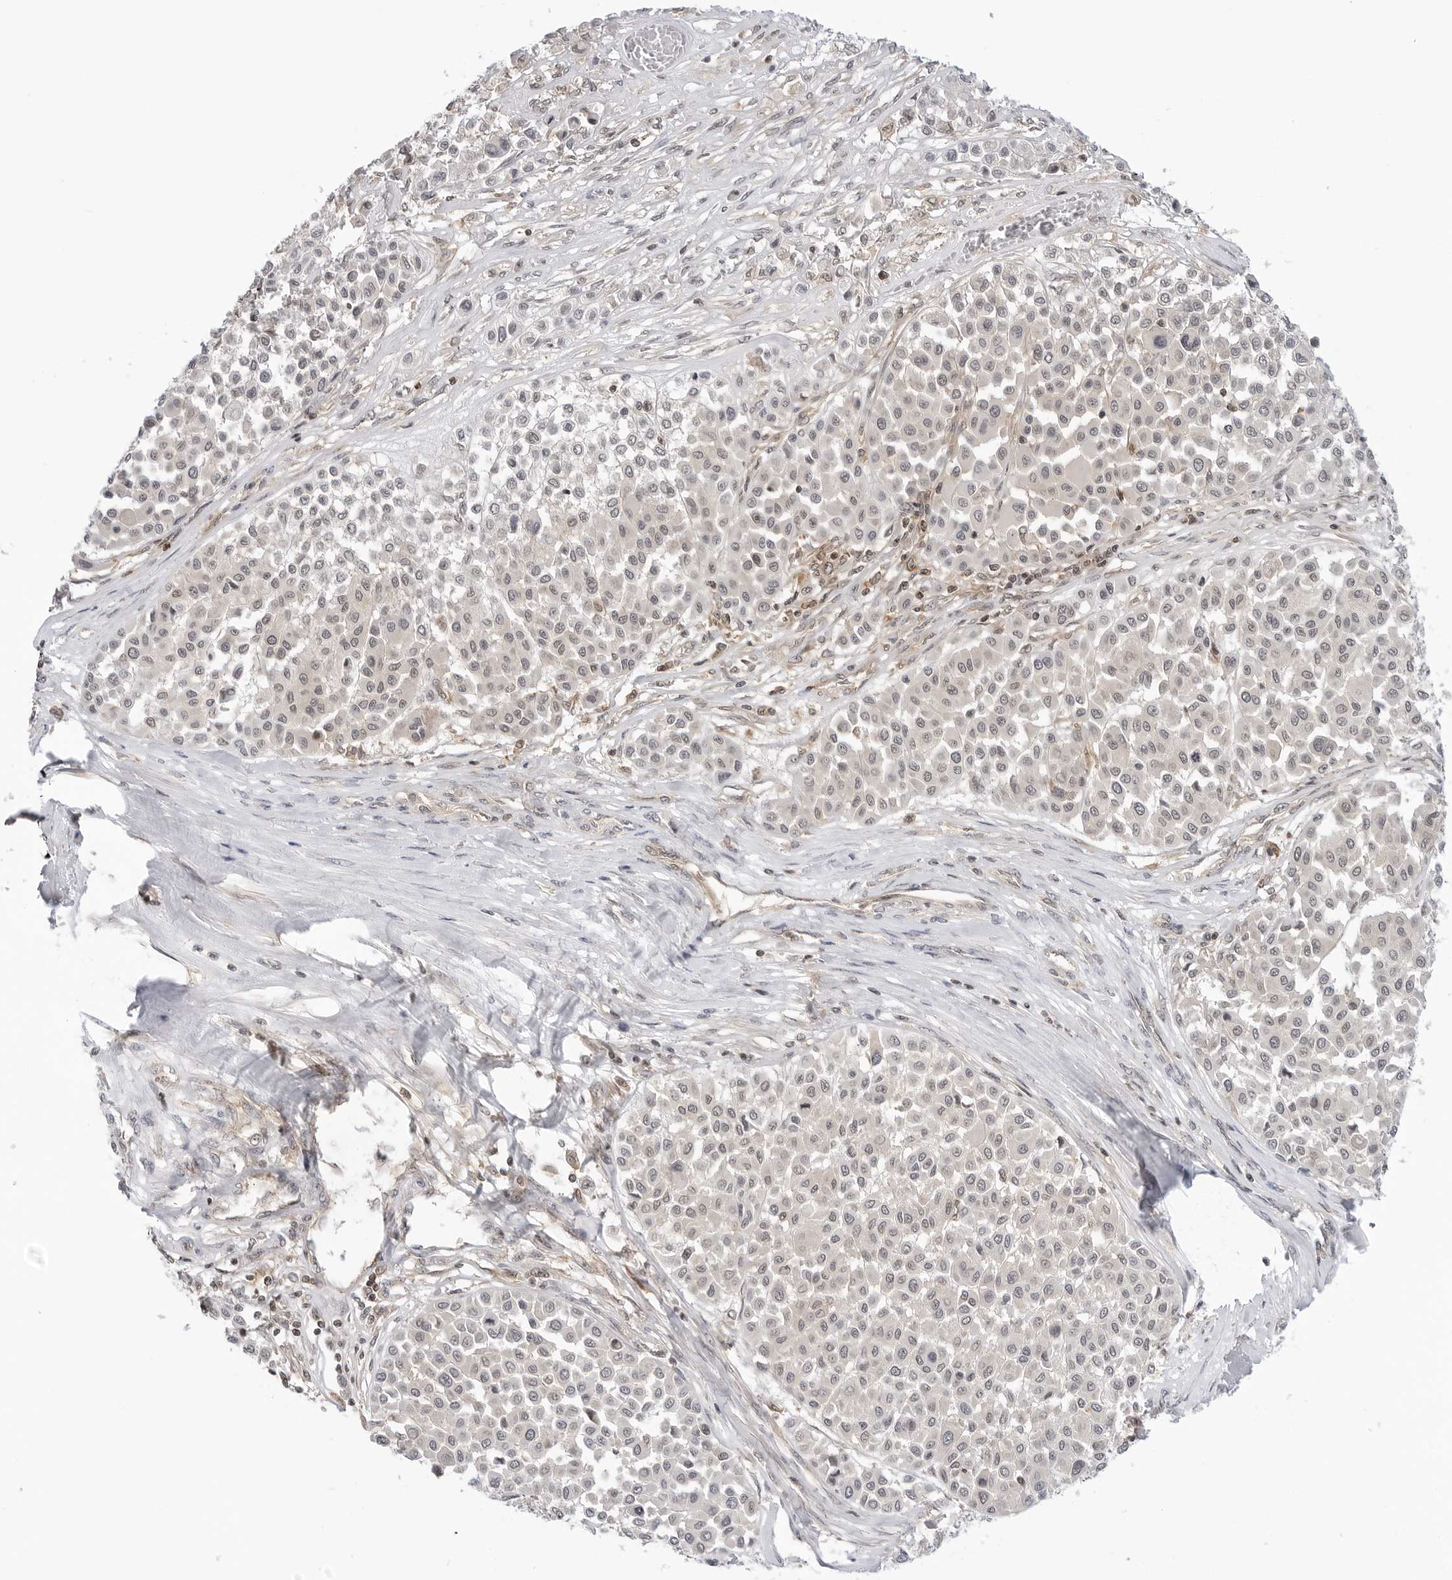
{"staining": {"intensity": "weak", "quantity": "<25%", "location": "cytoplasmic/membranous"}, "tissue": "melanoma", "cell_type": "Tumor cells", "image_type": "cancer", "snomed": [{"axis": "morphology", "description": "Malignant melanoma, Metastatic site"}, {"axis": "topography", "description": "Soft tissue"}], "caption": "DAB (3,3'-diaminobenzidine) immunohistochemical staining of melanoma reveals no significant expression in tumor cells. Nuclei are stained in blue.", "gene": "MAP2K5", "patient": {"sex": "male", "age": 41}}